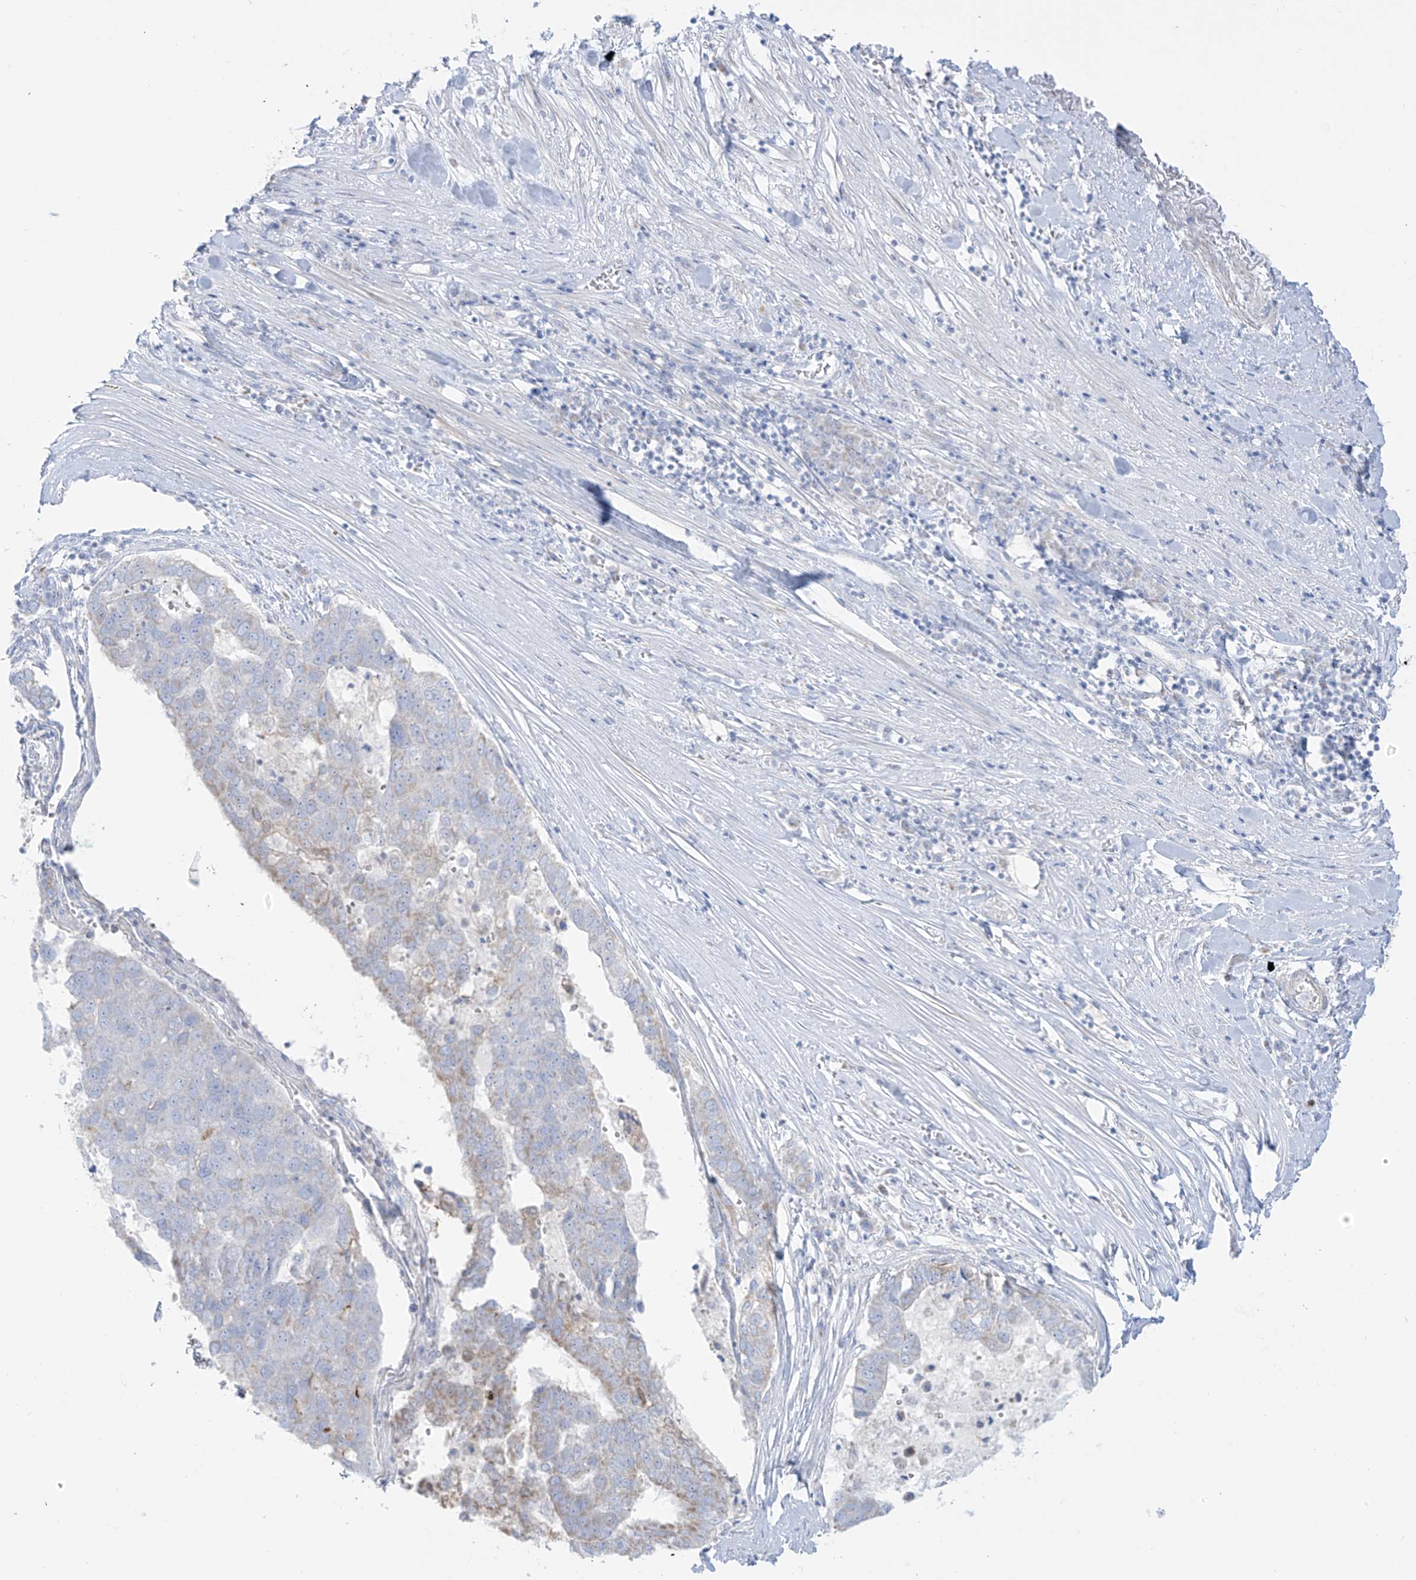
{"staining": {"intensity": "weak", "quantity": "<25%", "location": "cytoplasmic/membranous"}, "tissue": "pancreatic cancer", "cell_type": "Tumor cells", "image_type": "cancer", "snomed": [{"axis": "morphology", "description": "Adenocarcinoma, NOS"}, {"axis": "topography", "description": "Pancreas"}], "caption": "A high-resolution micrograph shows immunohistochemistry staining of pancreatic cancer, which displays no significant positivity in tumor cells.", "gene": "SLC26A3", "patient": {"sex": "female", "age": 61}}